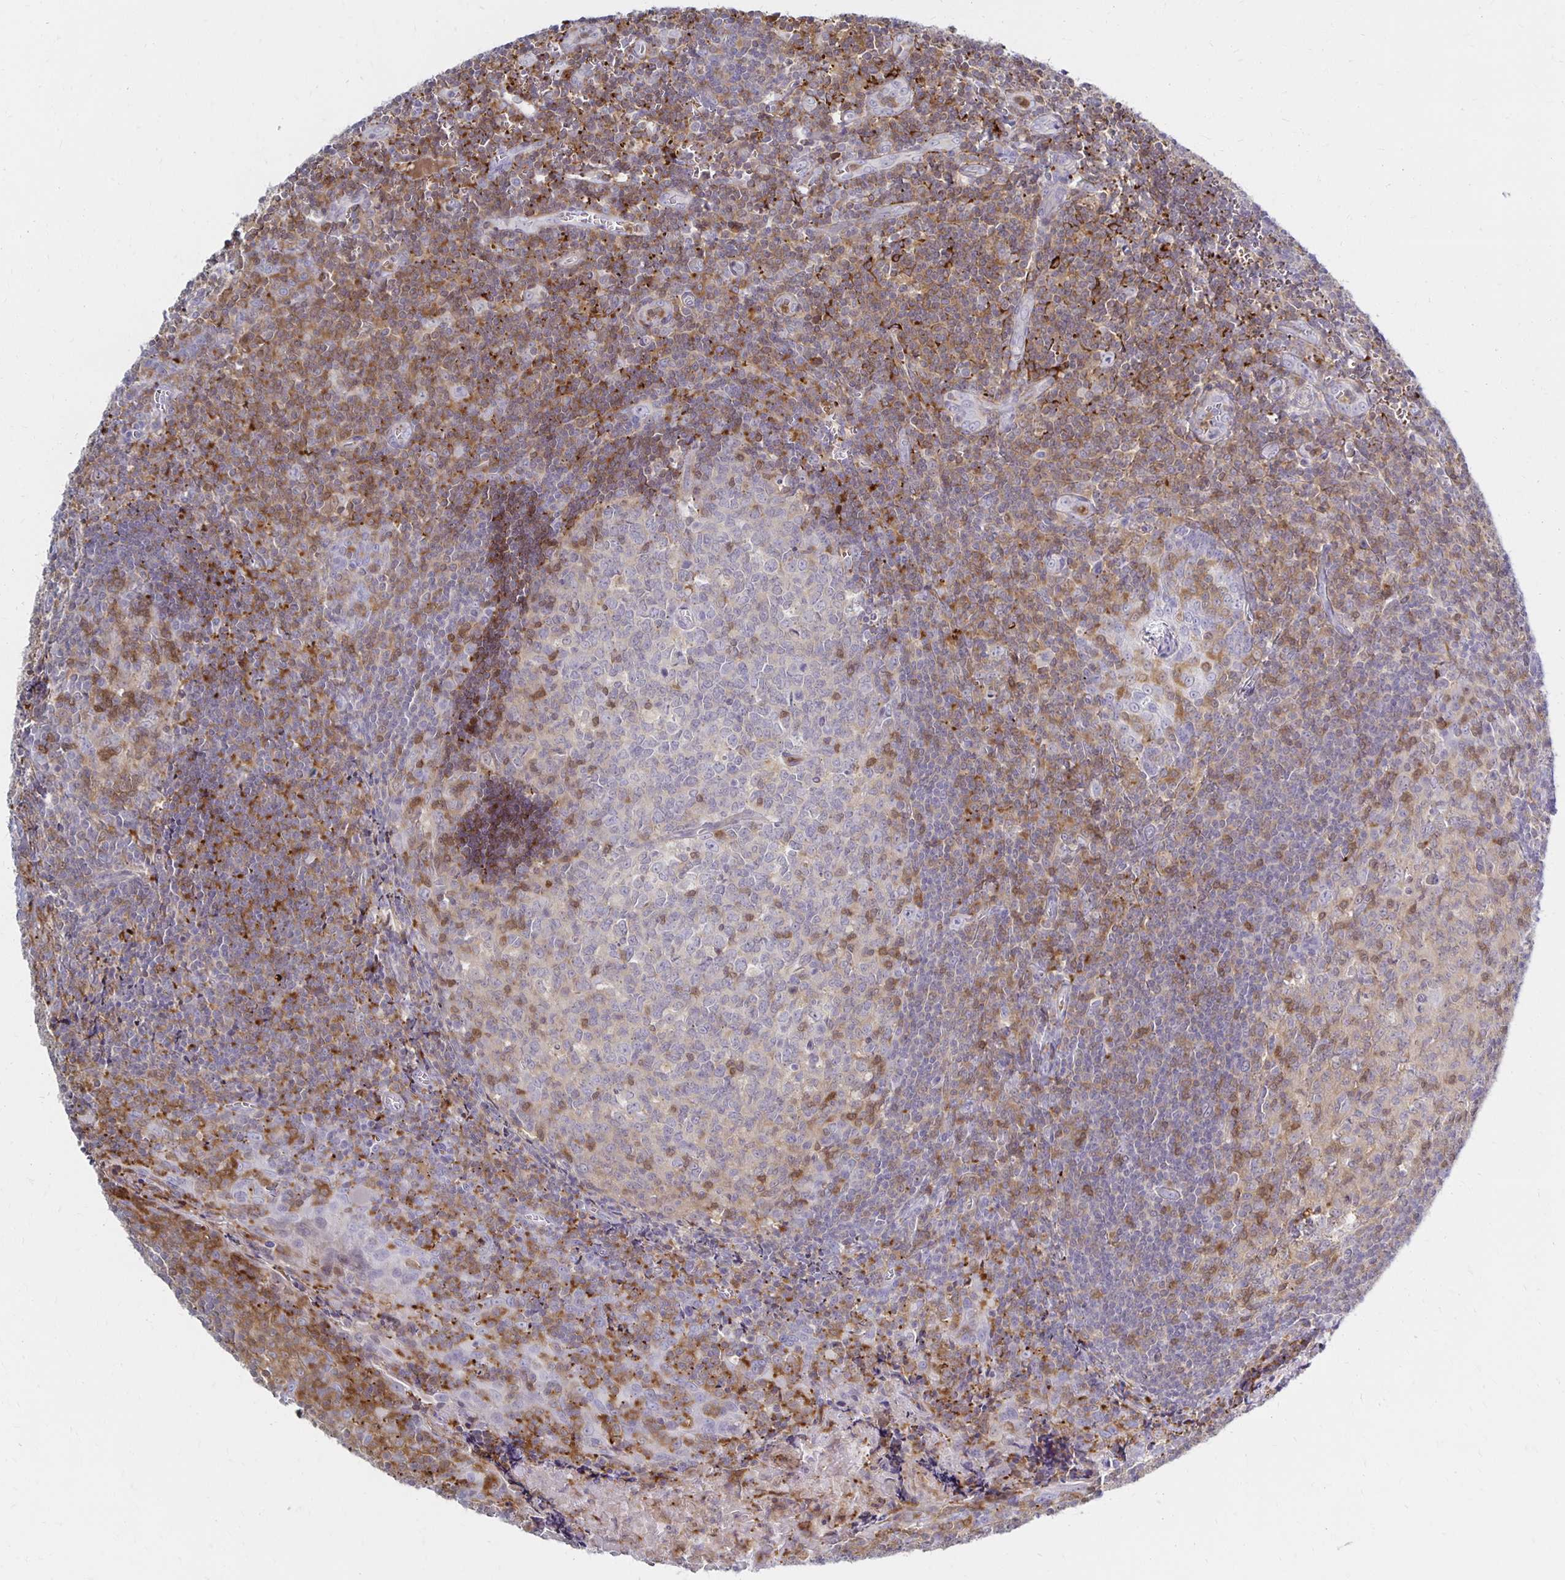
{"staining": {"intensity": "moderate", "quantity": "<25%", "location": "cytoplasmic/membranous"}, "tissue": "tonsil", "cell_type": "Germinal center cells", "image_type": "normal", "snomed": [{"axis": "morphology", "description": "Normal tissue, NOS"}, {"axis": "morphology", "description": "Inflammation, NOS"}, {"axis": "topography", "description": "Tonsil"}], "caption": "Immunohistochemistry (IHC) histopathology image of benign human tonsil stained for a protein (brown), which shows low levels of moderate cytoplasmic/membranous staining in about <25% of germinal center cells.", "gene": "CCL21", "patient": {"sex": "female", "age": 31}}